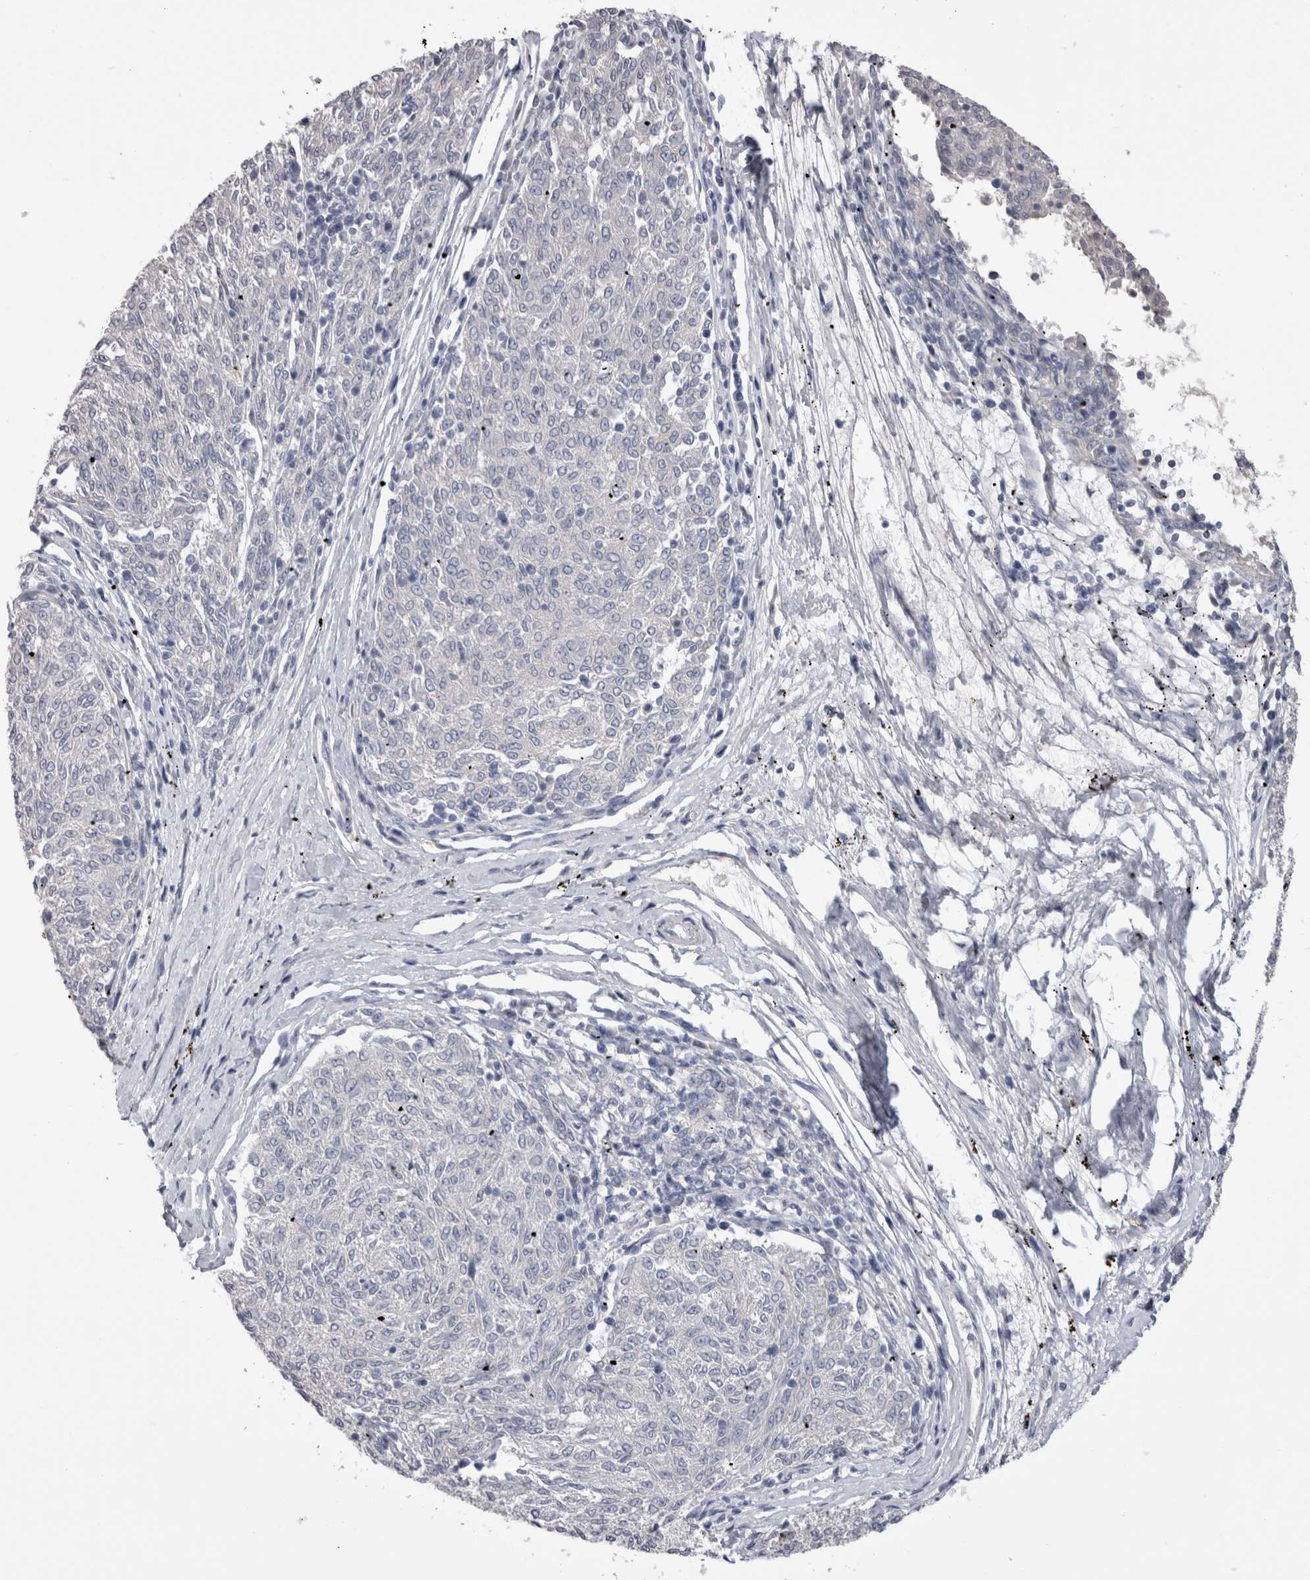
{"staining": {"intensity": "negative", "quantity": "none", "location": "none"}, "tissue": "melanoma", "cell_type": "Tumor cells", "image_type": "cancer", "snomed": [{"axis": "morphology", "description": "Malignant melanoma, NOS"}, {"axis": "topography", "description": "Skin"}], "caption": "Immunohistochemical staining of human malignant melanoma reveals no significant expression in tumor cells.", "gene": "ADAM2", "patient": {"sex": "female", "age": 72}}